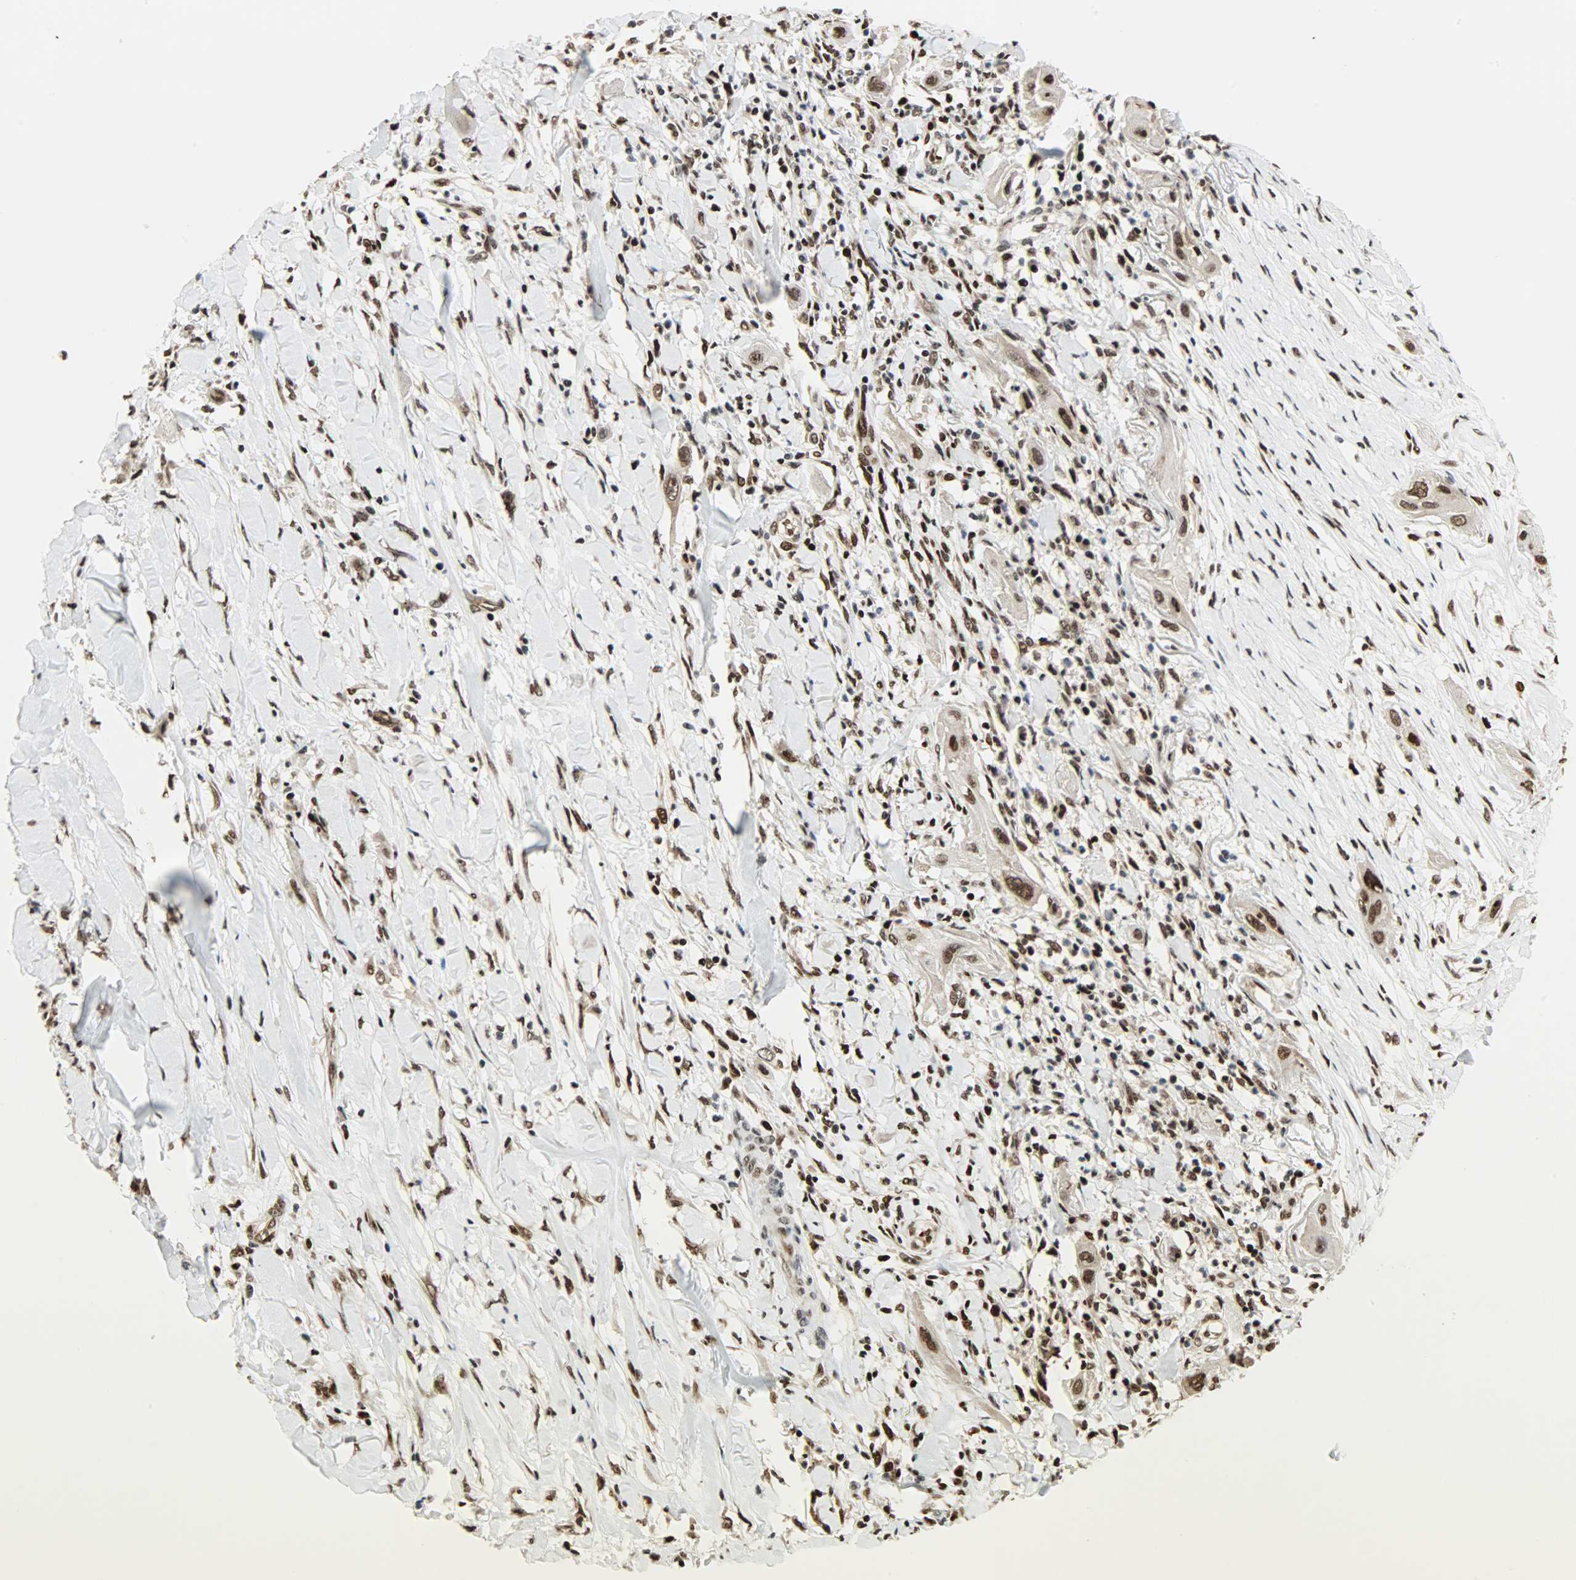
{"staining": {"intensity": "strong", "quantity": ">75%", "location": "nuclear"}, "tissue": "lung cancer", "cell_type": "Tumor cells", "image_type": "cancer", "snomed": [{"axis": "morphology", "description": "Squamous cell carcinoma, NOS"}, {"axis": "topography", "description": "Lung"}], "caption": "Immunohistochemical staining of human lung cancer reveals high levels of strong nuclear protein staining in approximately >75% of tumor cells. Nuclei are stained in blue.", "gene": "SNAI1", "patient": {"sex": "female", "age": 47}}